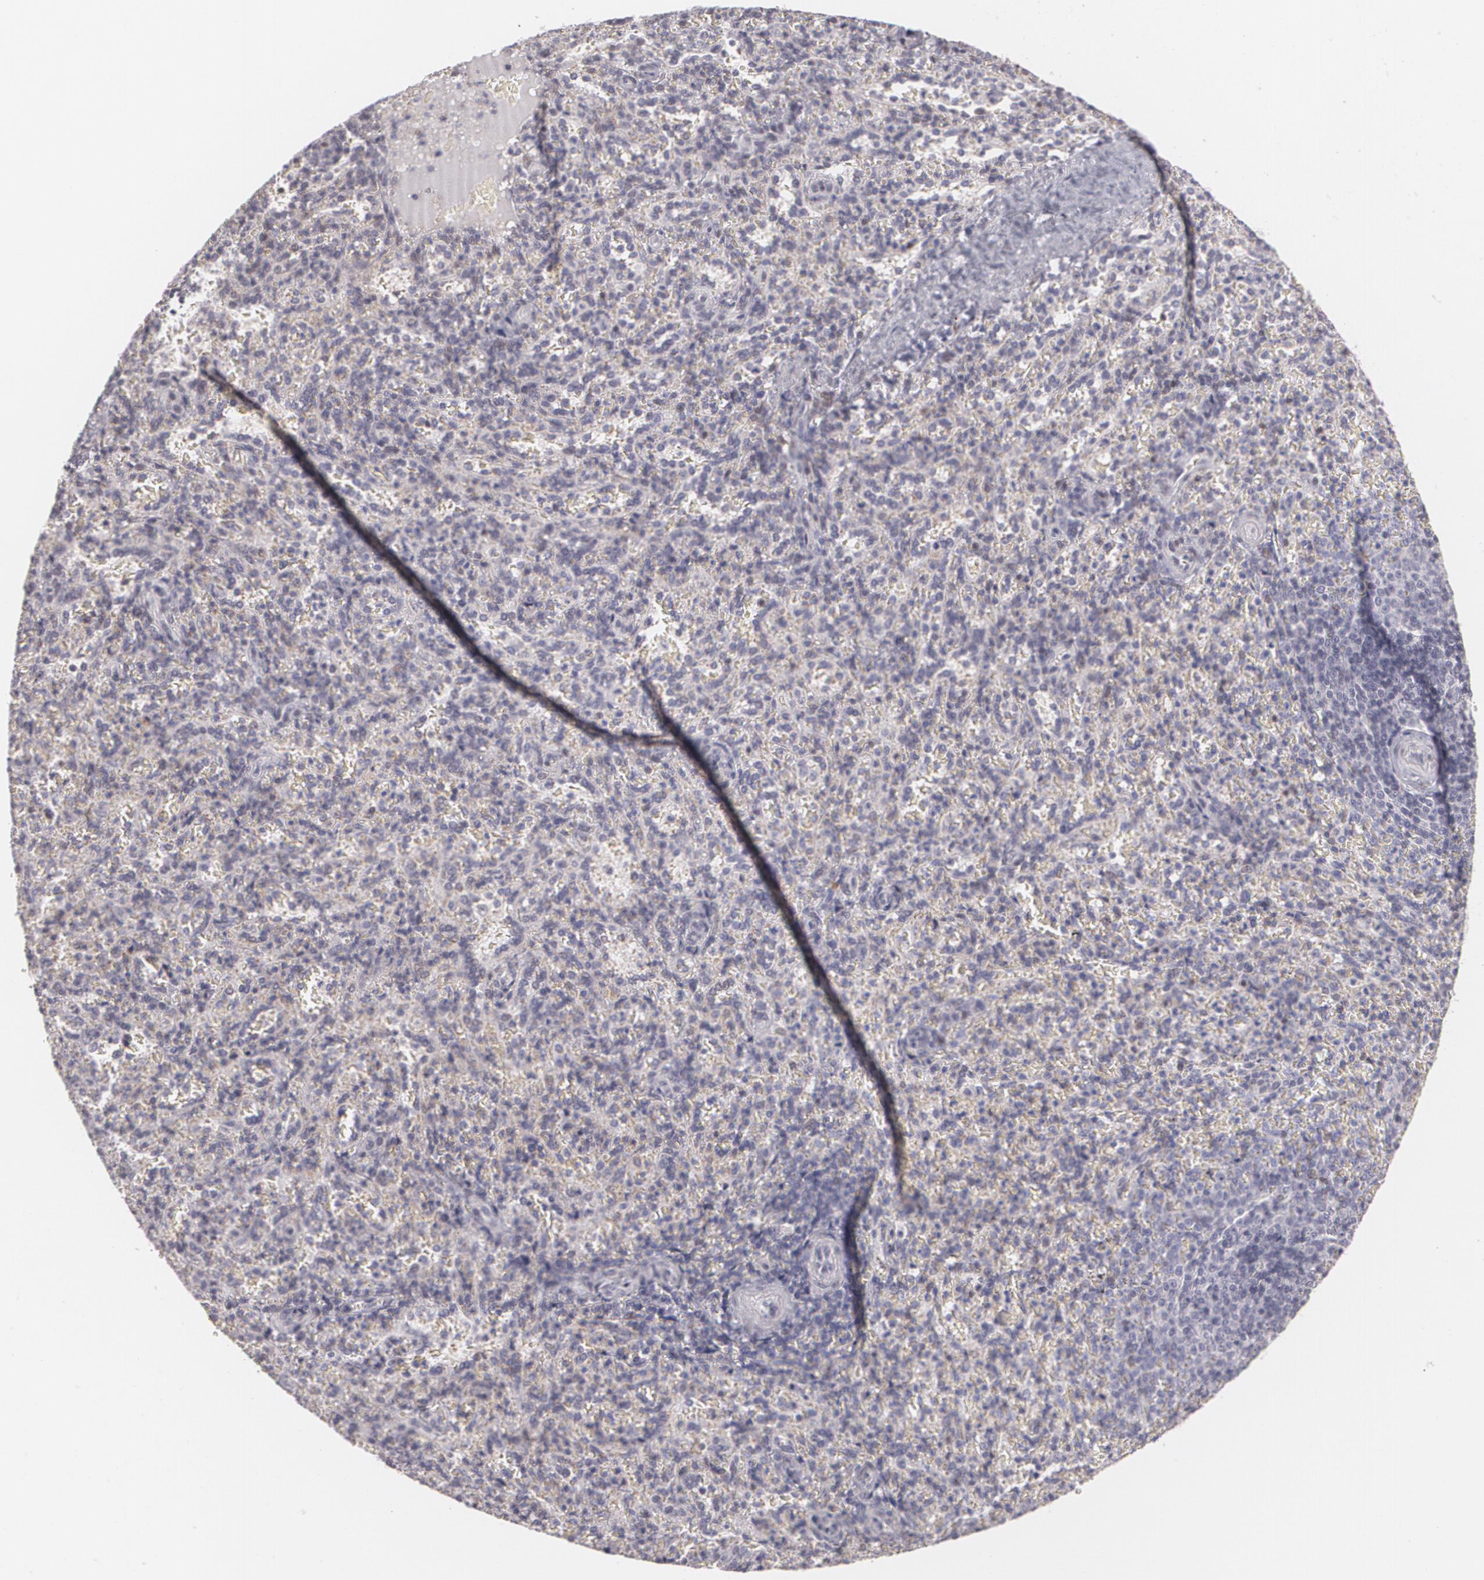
{"staining": {"intensity": "negative", "quantity": "none", "location": "none"}, "tissue": "spleen", "cell_type": "Cells in red pulp", "image_type": "normal", "snomed": [{"axis": "morphology", "description": "Normal tissue, NOS"}, {"axis": "topography", "description": "Spleen"}], "caption": "Immunohistochemistry (IHC) image of benign spleen: spleen stained with DAB (3,3'-diaminobenzidine) demonstrates no significant protein positivity in cells in red pulp.", "gene": "ZBTB16", "patient": {"sex": "female", "age": 21}}